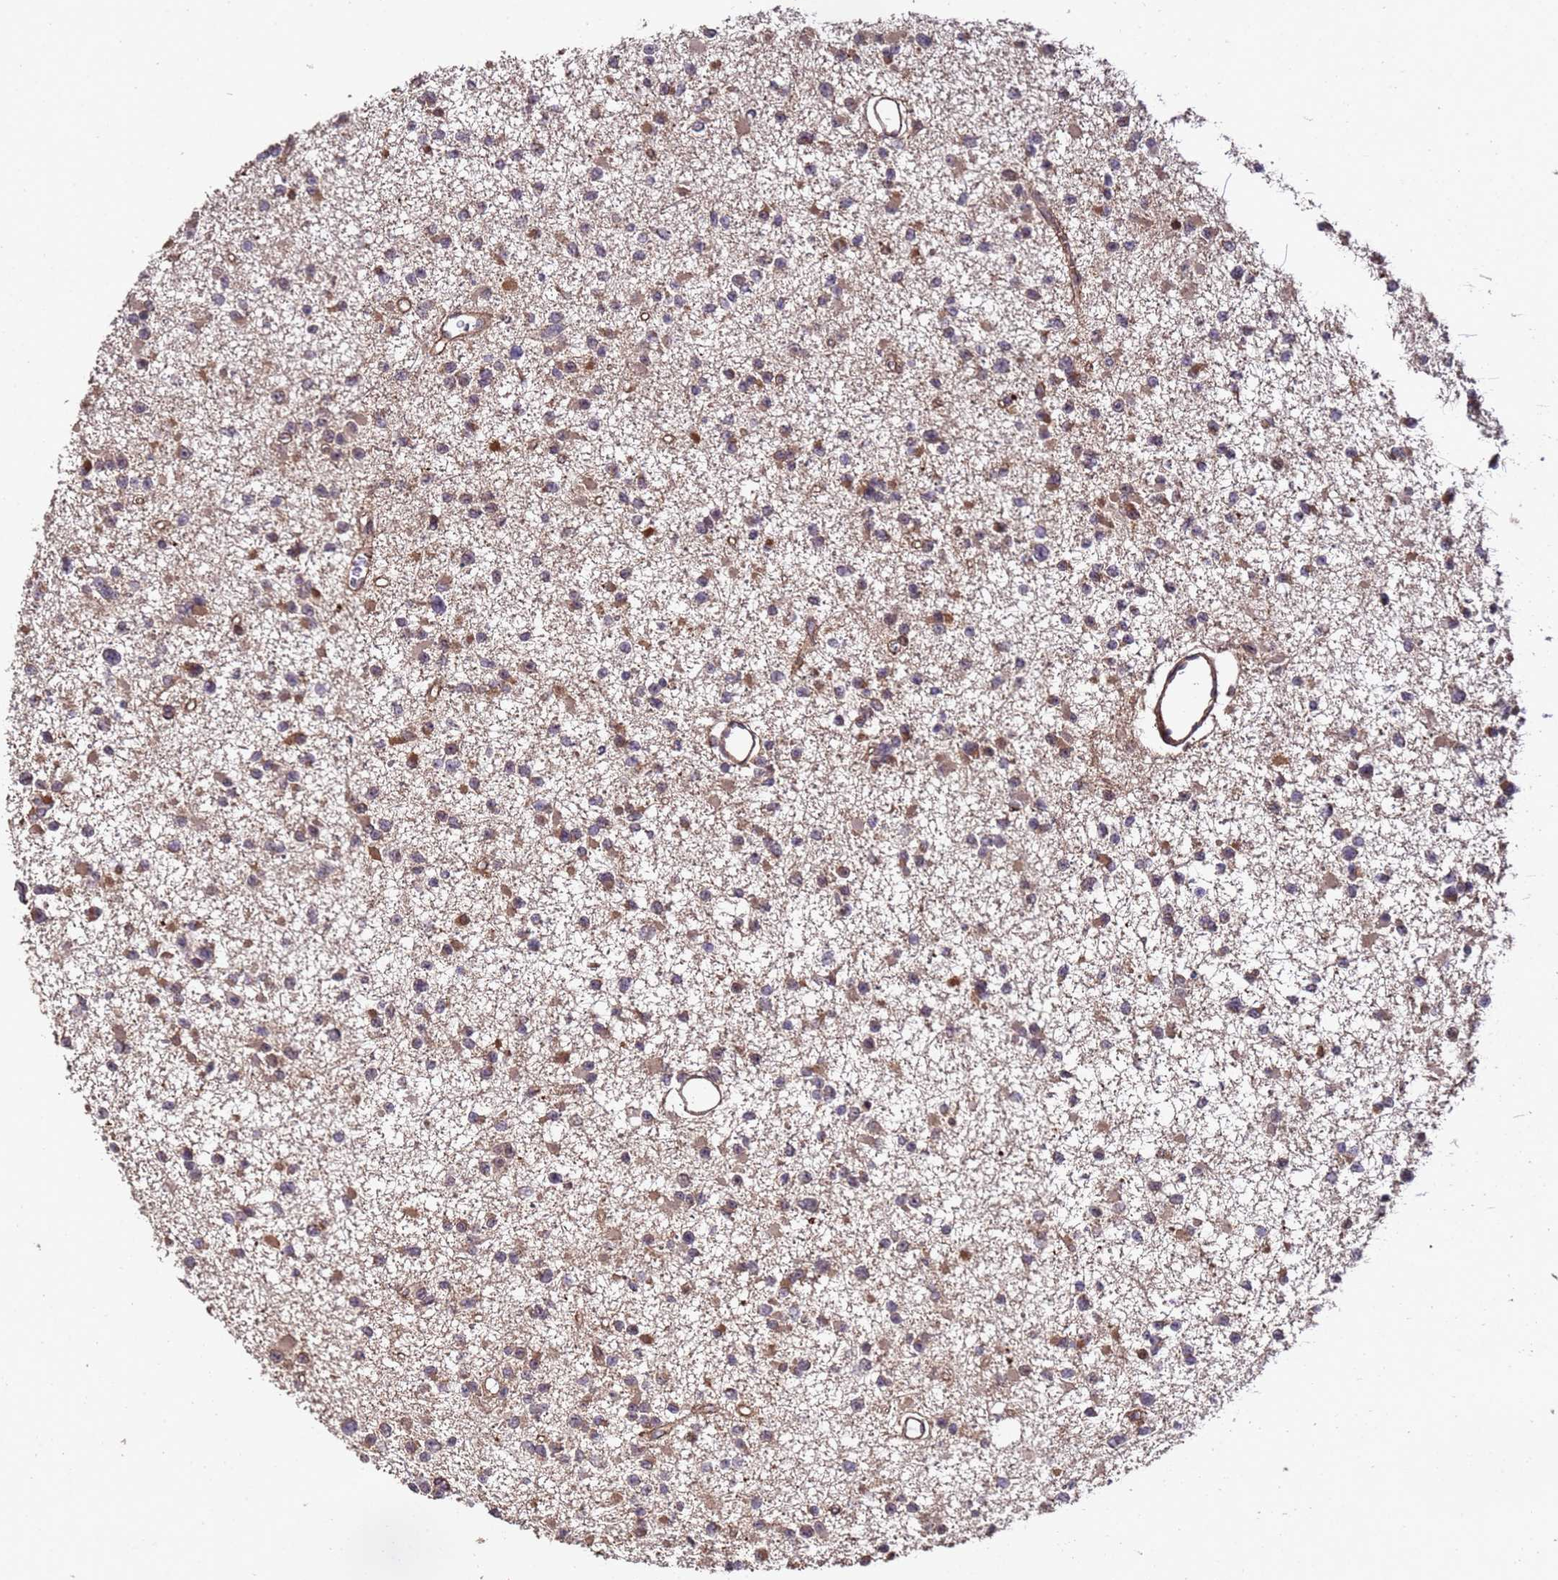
{"staining": {"intensity": "strong", "quantity": "25%-75%", "location": "cytoplasmic/membranous"}, "tissue": "glioma", "cell_type": "Tumor cells", "image_type": "cancer", "snomed": [{"axis": "morphology", "description": "Glioma, malignant, Low grade"}, {"axis": "topography", "description": "Brain"}], "caption": "Brown immunohistochemical staining in human glioma reveals strong cytoplasmic/membranous staining in approximately 25%-75% of tumor cells.", "gene": "PRODH", "patient": {"sex": "female", "age": 22}}